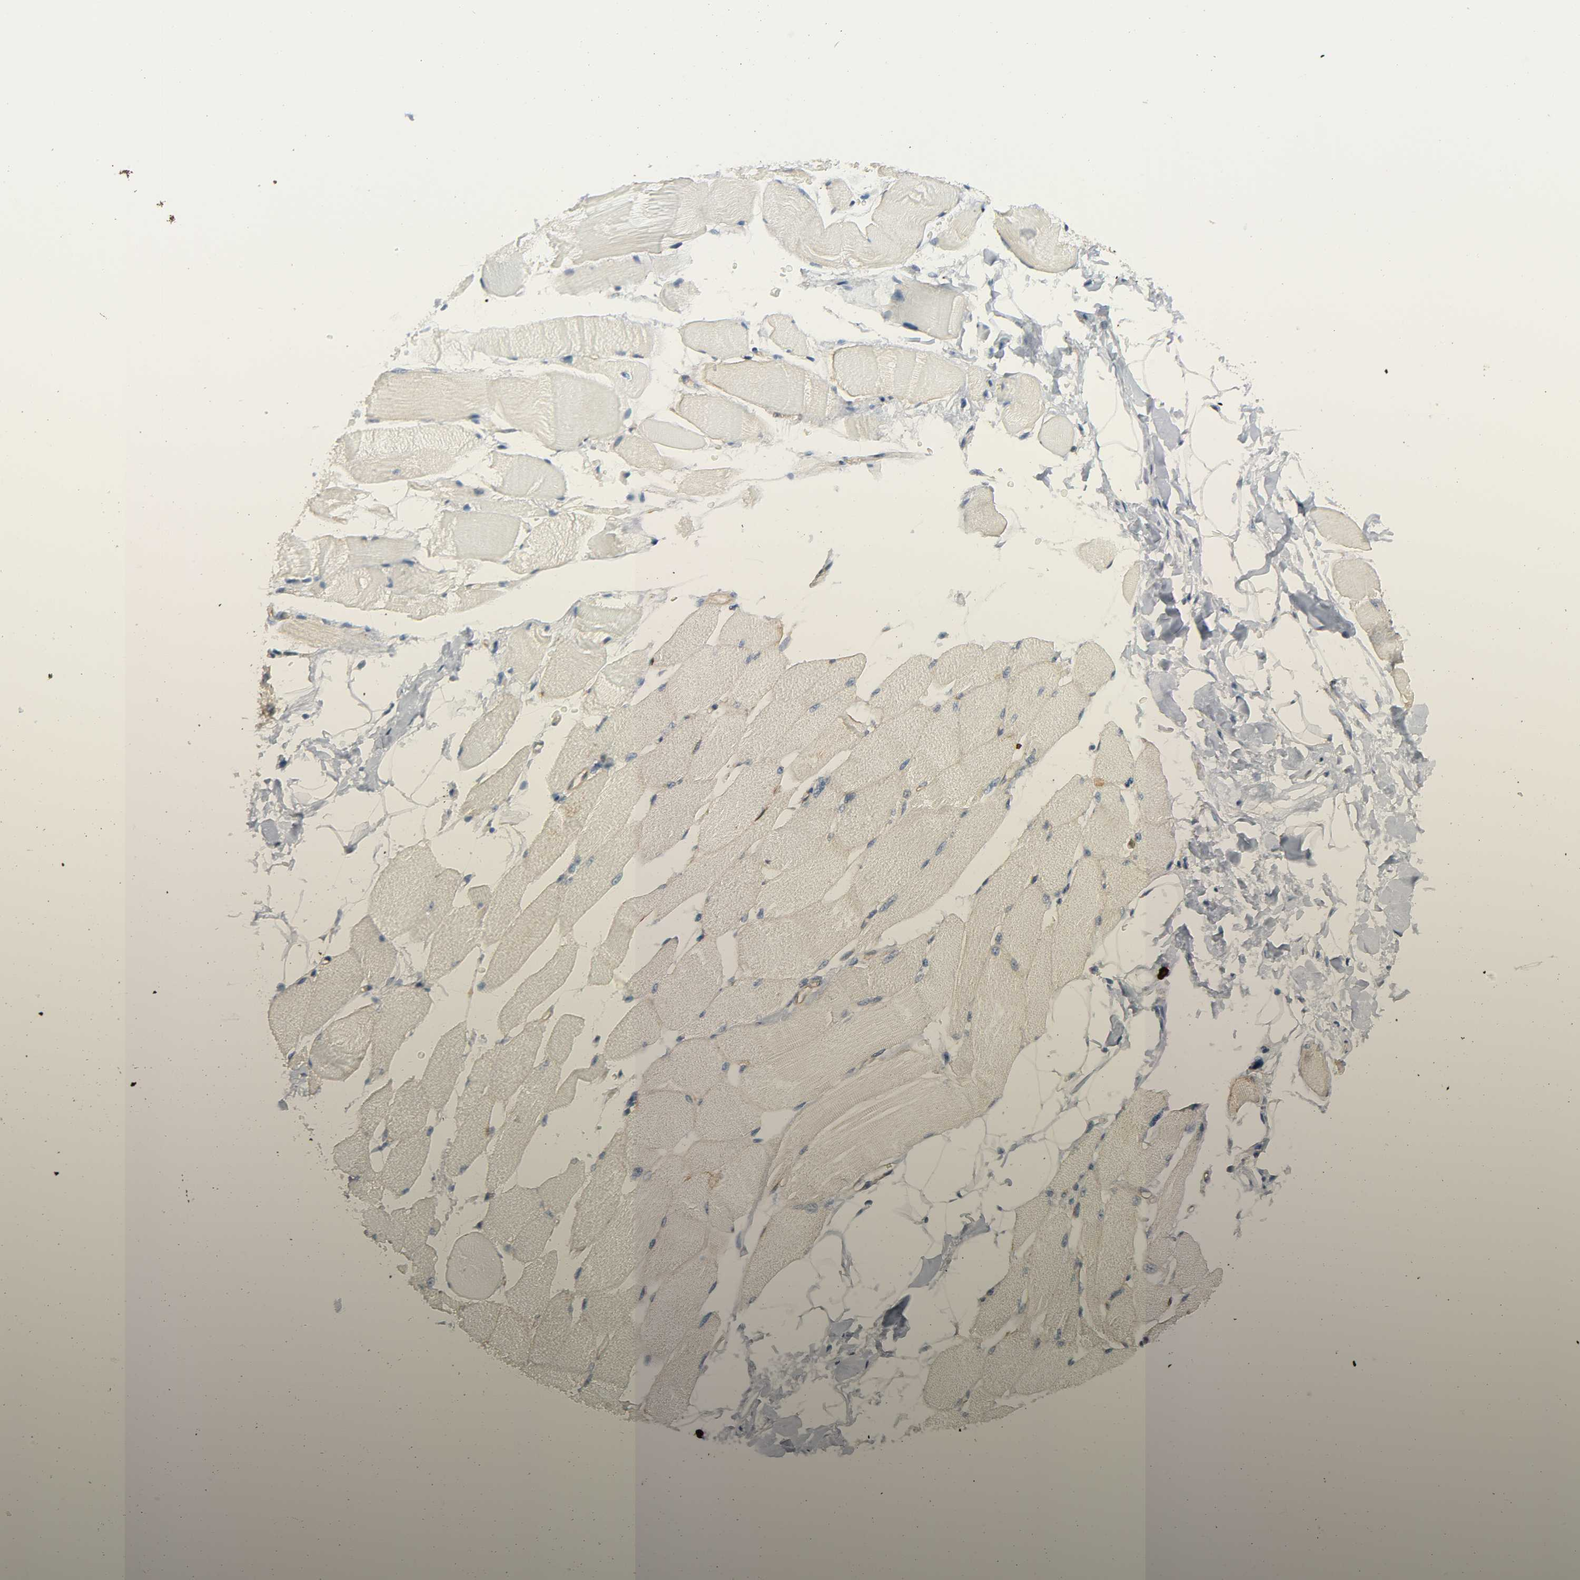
{"staining": {"intensity": "negative", "quantity": "none", "location": "none"}, "tissue": "skeletal muscle", "cell_type": "Myocytes", "image_type": "normal", "snomed": [{"axis": "morphology", "description": "Normal tissue, NOS"}, {"axis": "topography", "description": "Skeletal muscle"}, {"axis": "topography", "description": "Peripheral nerve tissue"}], "caption": "DAB immunohistochemical staining of normal skeletal muscle exhibits no significant expression in myocytes. Nuclei are stained in blue.", "gene": "LIMCH1", "patient": {"sex": "female", "age": 84}}